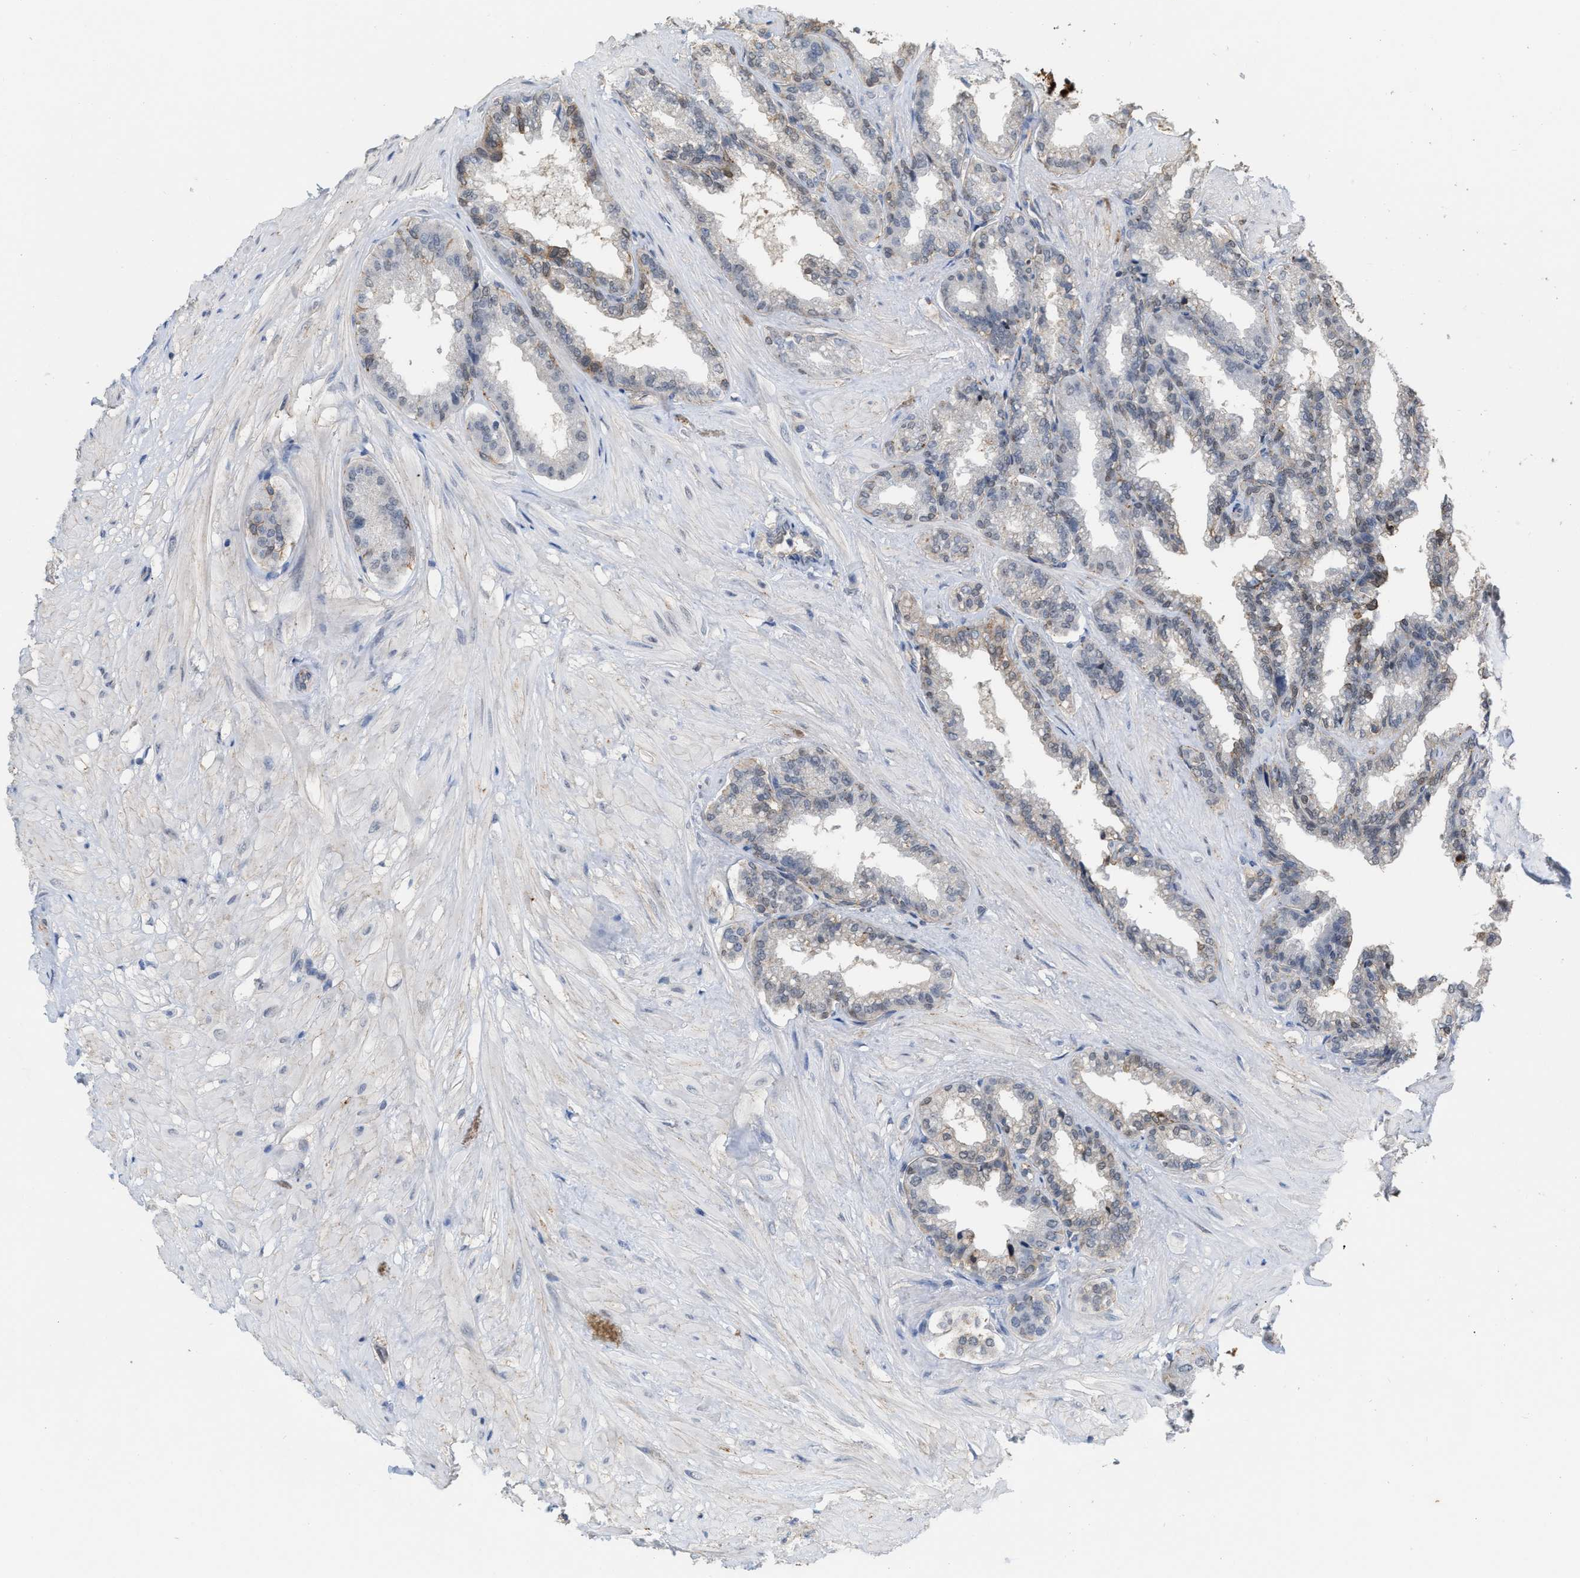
{"staining": {"intensity": "moderate", "quantity": "<25%", "location": "cytoplasmic/membranous"}, "tissue": "seminal vesicle", "cell_type": "Glandular cells", "image_type": "normal", "snomed": [{"axis": "morphology", "description": "Normal tissue, NOS"}, {"axis": "topography", "description": "Seminal veicle"}], "caption": "IHC histopathology image of normal human seminal vesicle stained for a protein (brown), which exhibits low levels of moderate cytoplasmic/membranous positivity in approximately <25% of glandular cells.", "gene": "BAIAP2L1", "patient": {"sex": "male", "age": 46}}